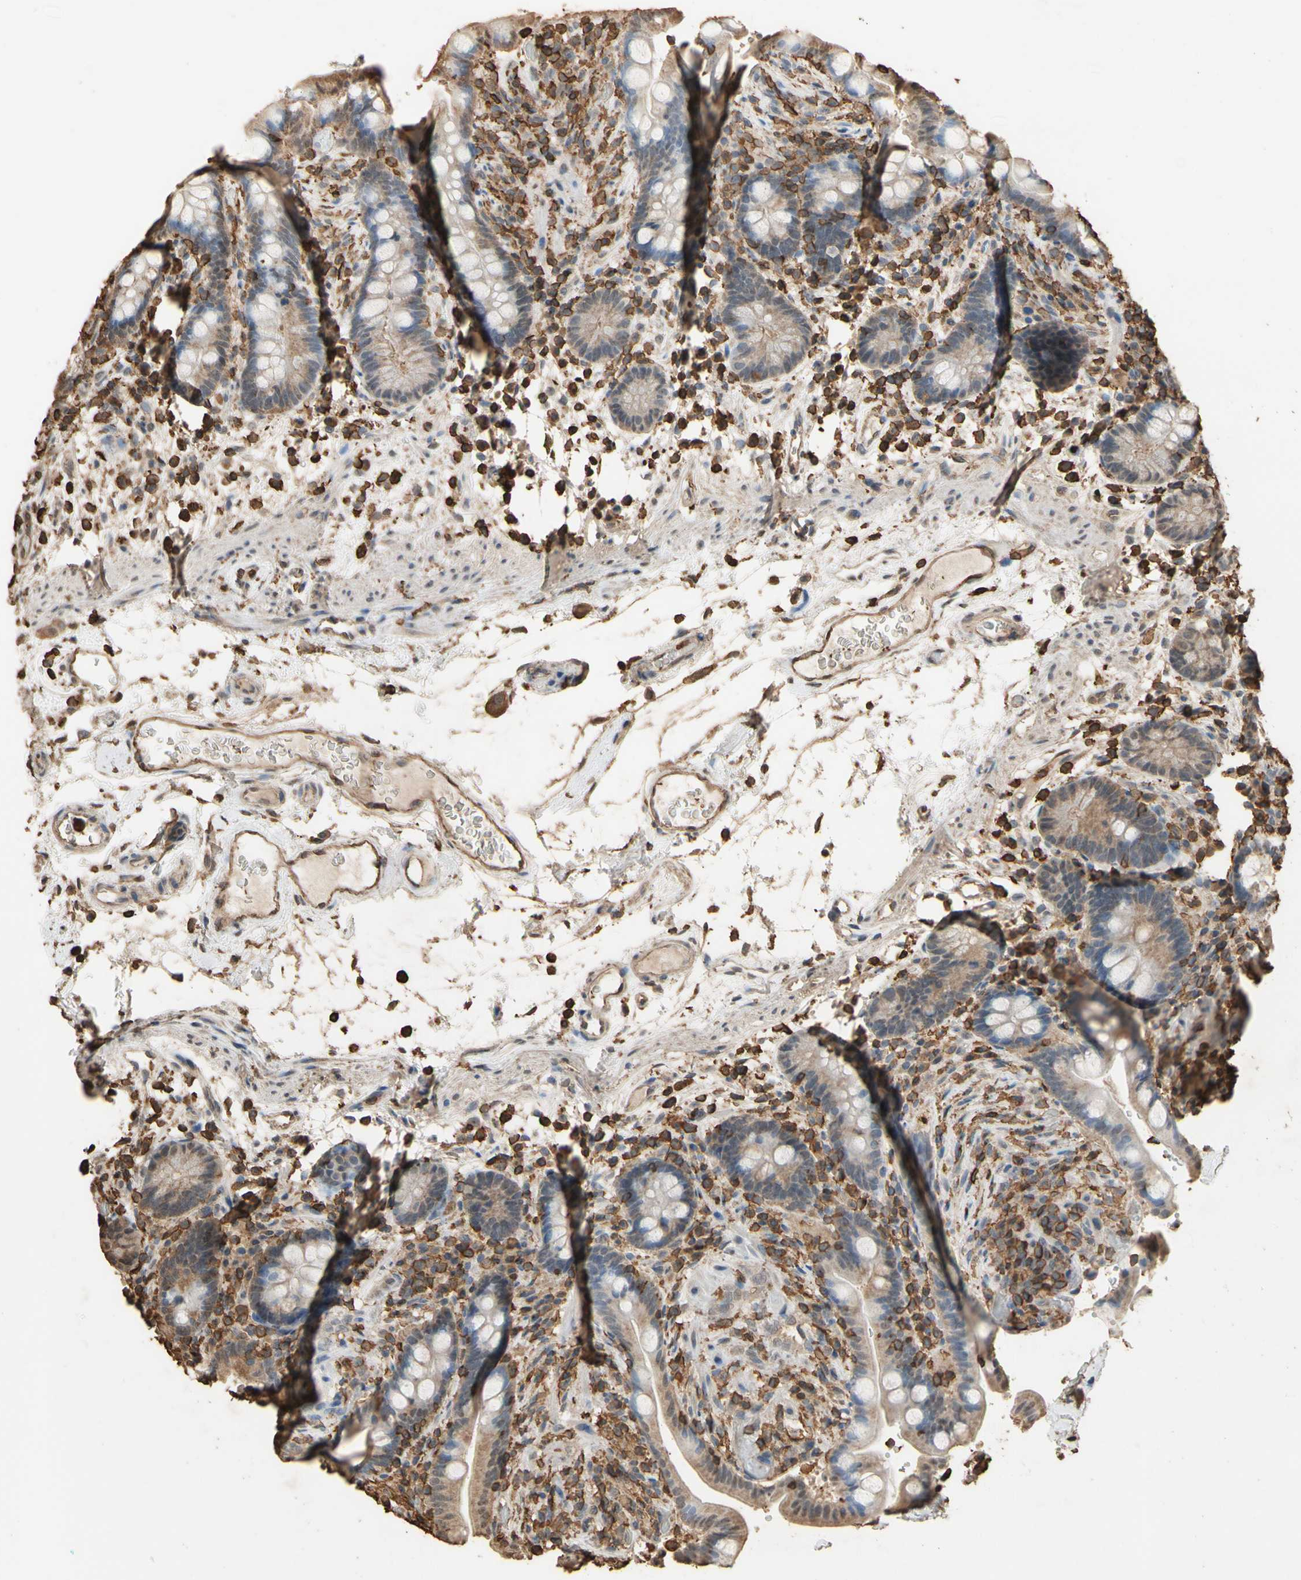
{"staining": {"intensity": "weak", "quantity": ">75%", "location": "cytoplasmic/membranous"}, "tissue": "colon", "cell_type": "Endothelial cells", "image_type": "normal", "snomed": [{"axis": "morphology", "description": "Normal tissue, NOS"}, {"axis": "topography", "description": "Colon"}], "caption": "A low amount of weak cytoplasmic/membranous positivity is present in about >75% of endothelial cells in normal colon. (Stains: DAB (3,3'-diaminobenzidine) in brown, nuclei in blue, Microscopy: brightfield microscopy at high magnification).", "gene": "TNFSF13B", "patient": {"sex": "male", "age": 73}}